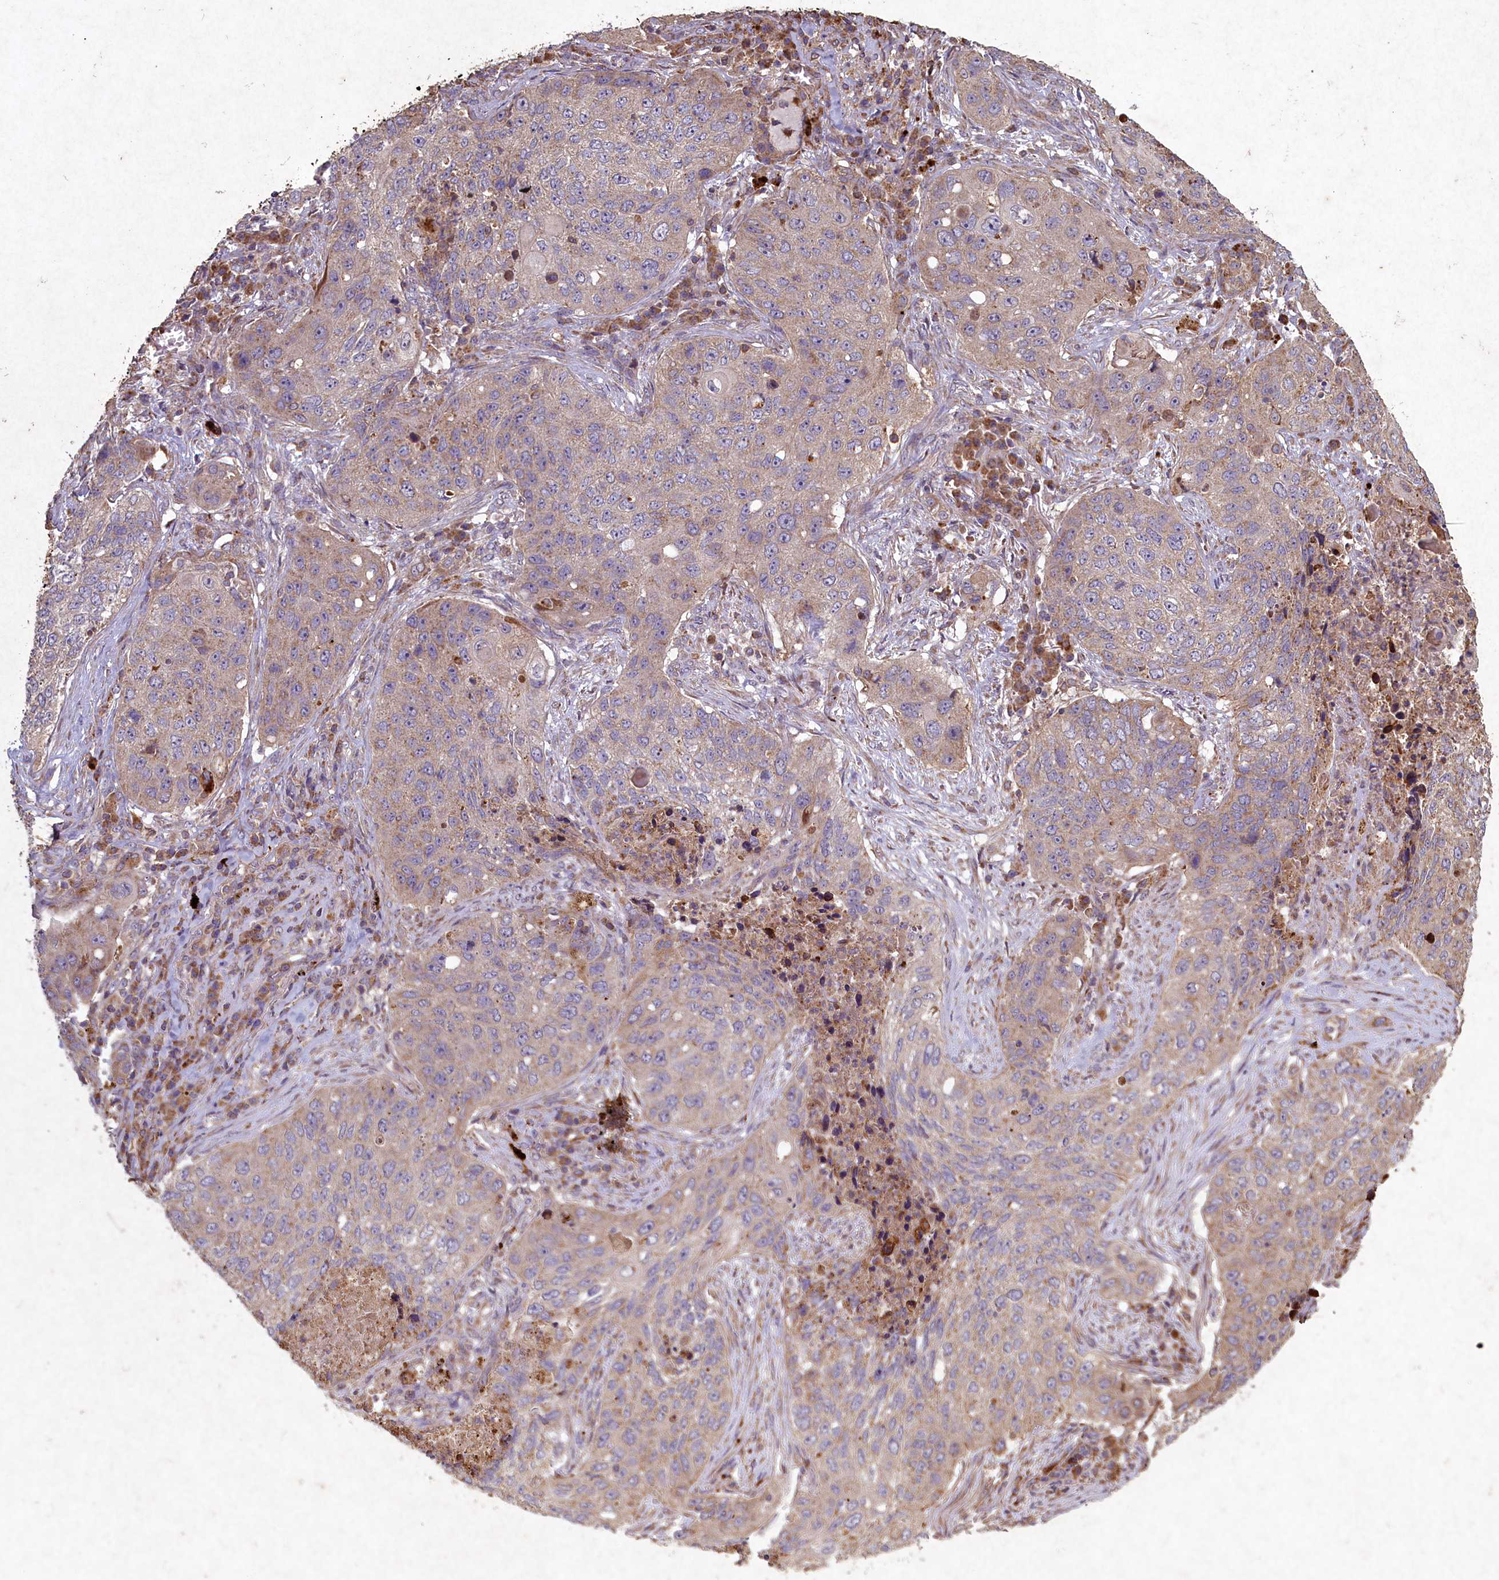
{"staining": {"intensity": "negative", "quantity": "none", "location": "none"}, "tissue": "lung cancer", "cell_type": "Tumor cells", "image_type": "cancer", "snomed": [{"axis": "morphology", "description": "Squamous cell carcinoma, NOS"}, {"axis": "topography", "description": "Lung"}], "caption": "High power microscopy photomicrograph of an IHC image of lung cancer, revealing no significant positivity in tumor cells. (DAB (3,3'-diaminobenzidine) immunohistochemistry (IHC), high magnification).", "gene": "CIAO2B", "patient": {"sex": "female", "age": 63}}